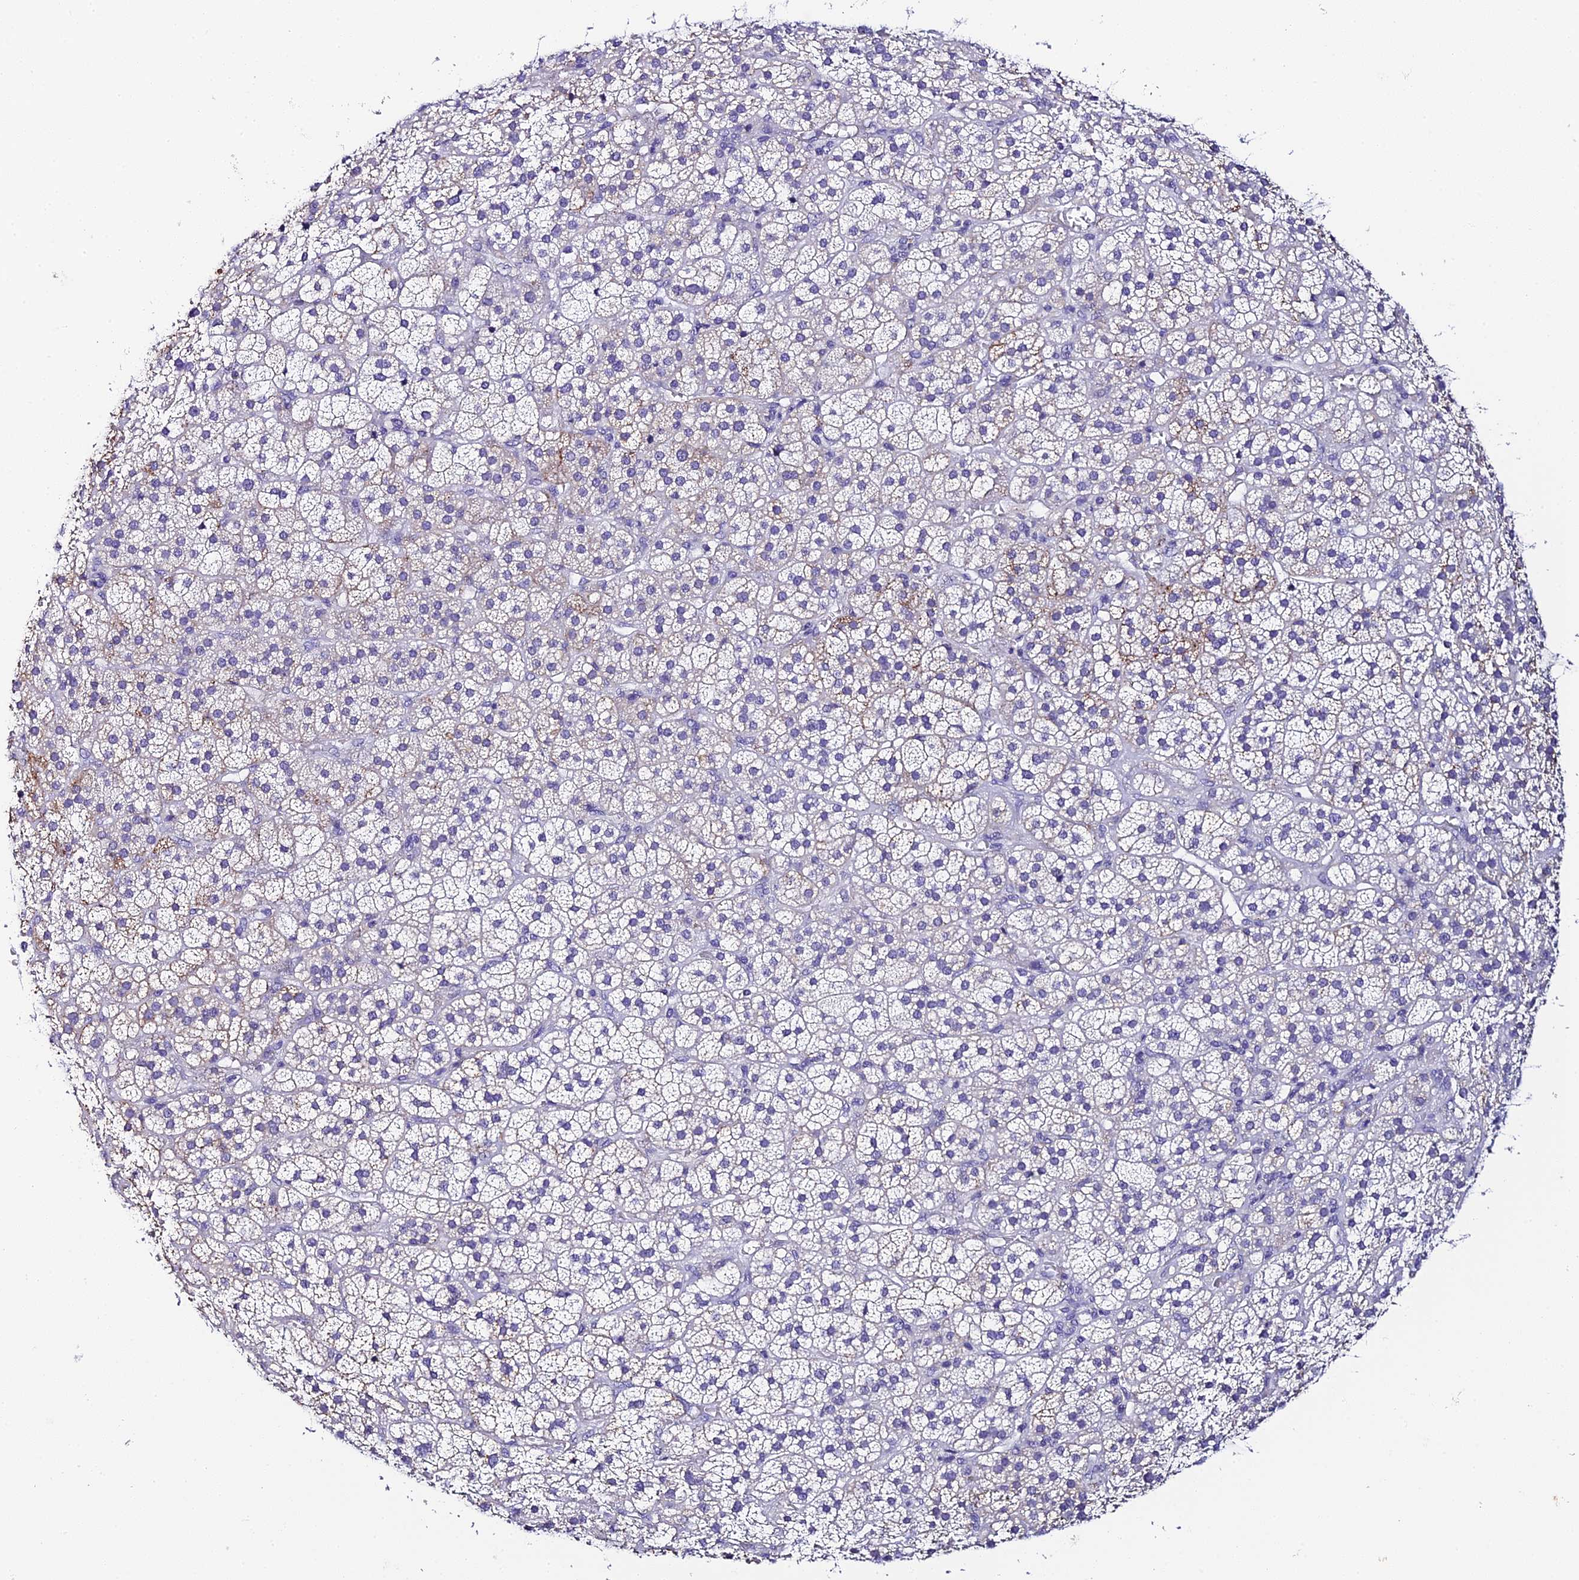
{"staining": {"intensity": "weak", "quantity": "25%-75%", "location": "cytoplasmic/membranous"}, "tissue": "adrenal gland", "cell_type": "Glandular cells", "image_type": "normal", "snomed": [{"axis": "morphology", "description": "Normal tissue, NOS"}, {"axis": "topography", "description": "Adrenal gland"}], "caption": "Immunohistochemical staining of unremarkable human adrenal gland exhibits weak cytoplasmic/membranous protein staining in about 25%-75% of glandular cells.", "gene": "C12orf29", "patient": {"sex": "female", "age": 70}}